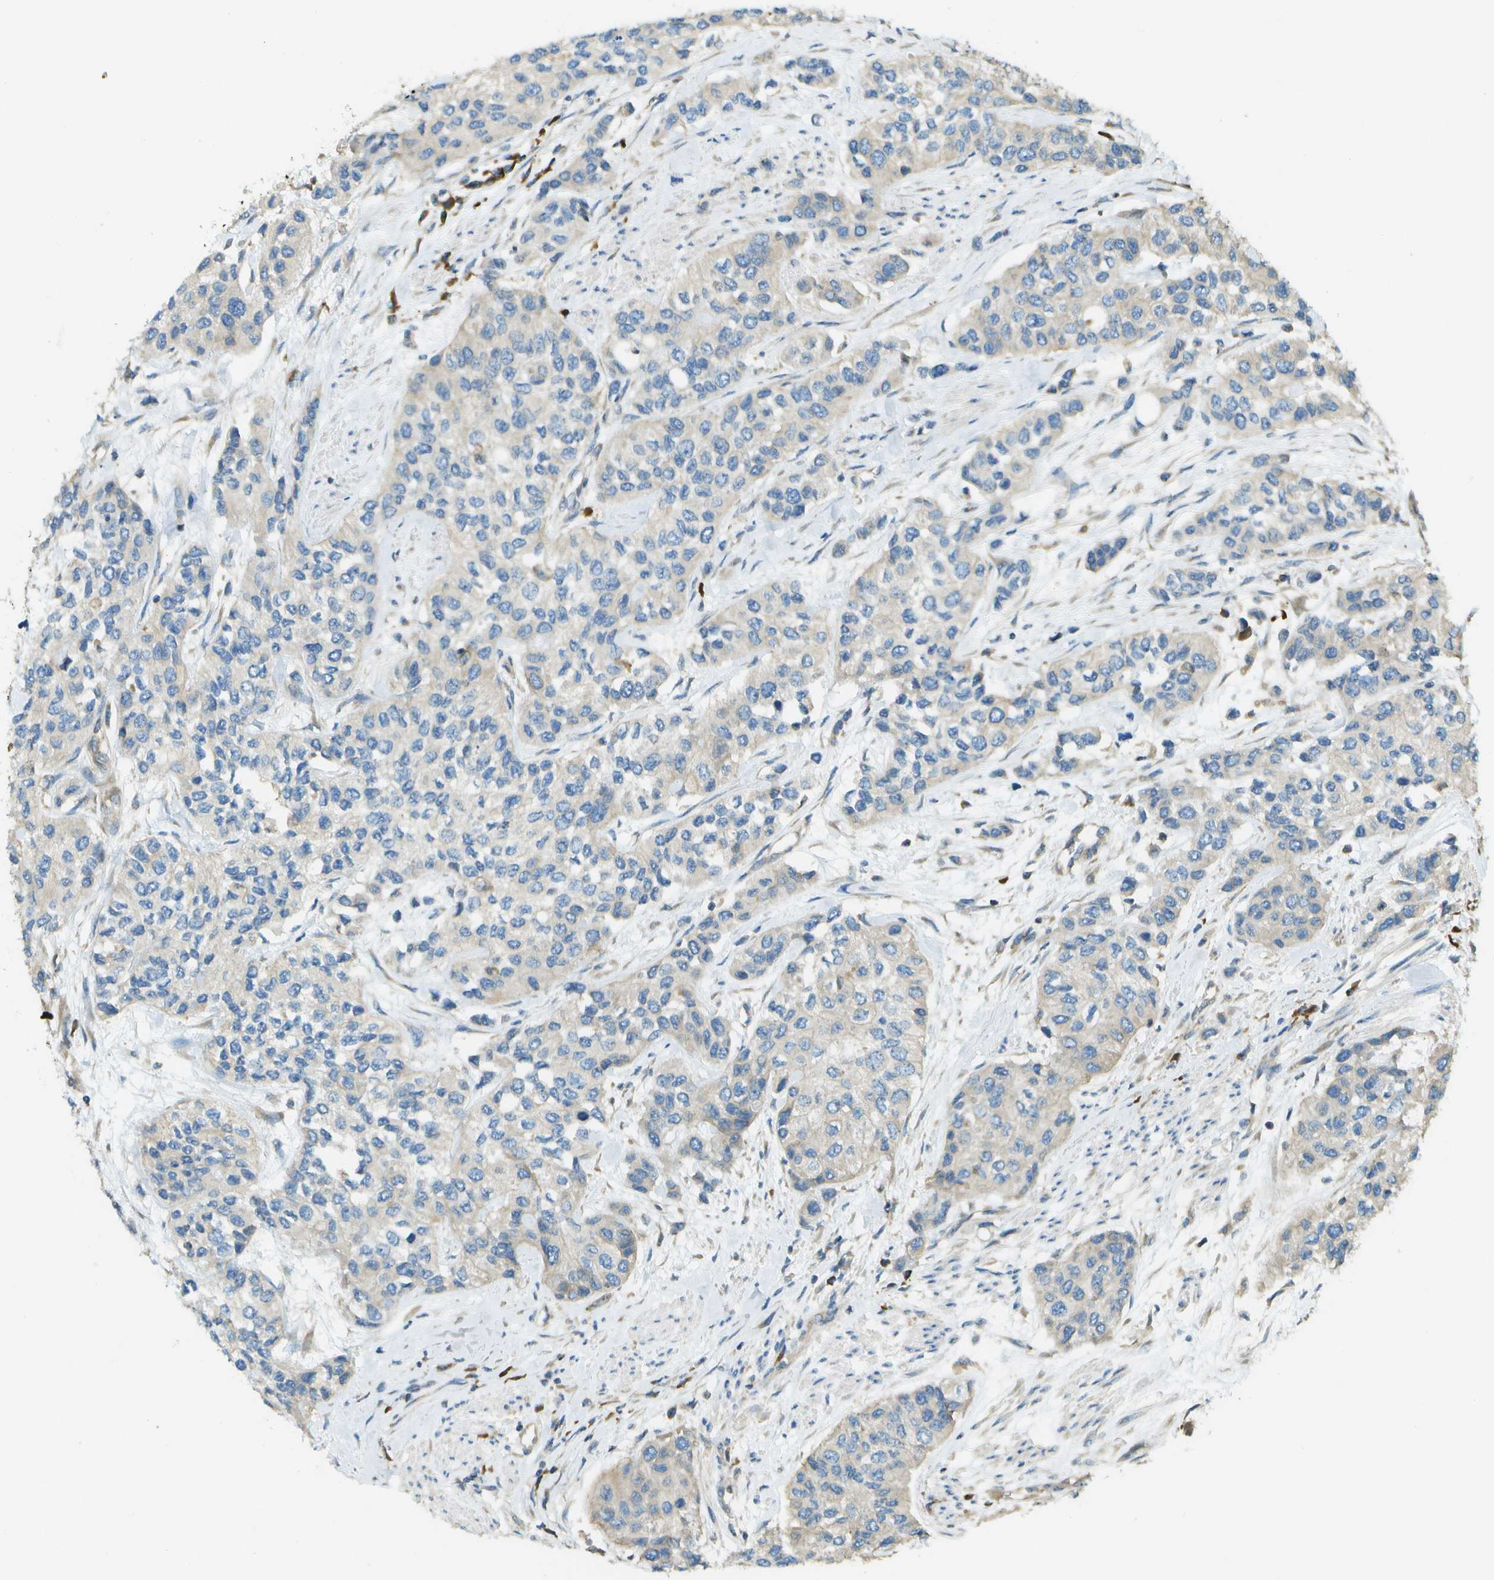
{"staining": {"intensity": "negative", "quantity": "none", "location": "none"}, "tissue": "urothelial cancer", "cell_type": "Tumor cells", "image_type": "cancer", "snomed": [{"axis": "morphology", "description": "Urothelial carcinoma, High grade"}, {"axis": "topography", "description": "Urinary bladder"}], "caption": "DAB immunohistochemical staining of urothelial cancer exhibits no significant expression in tumor cells.", "gene": "DNAJB11", "patient": {"sex": "female", "age": 56}}